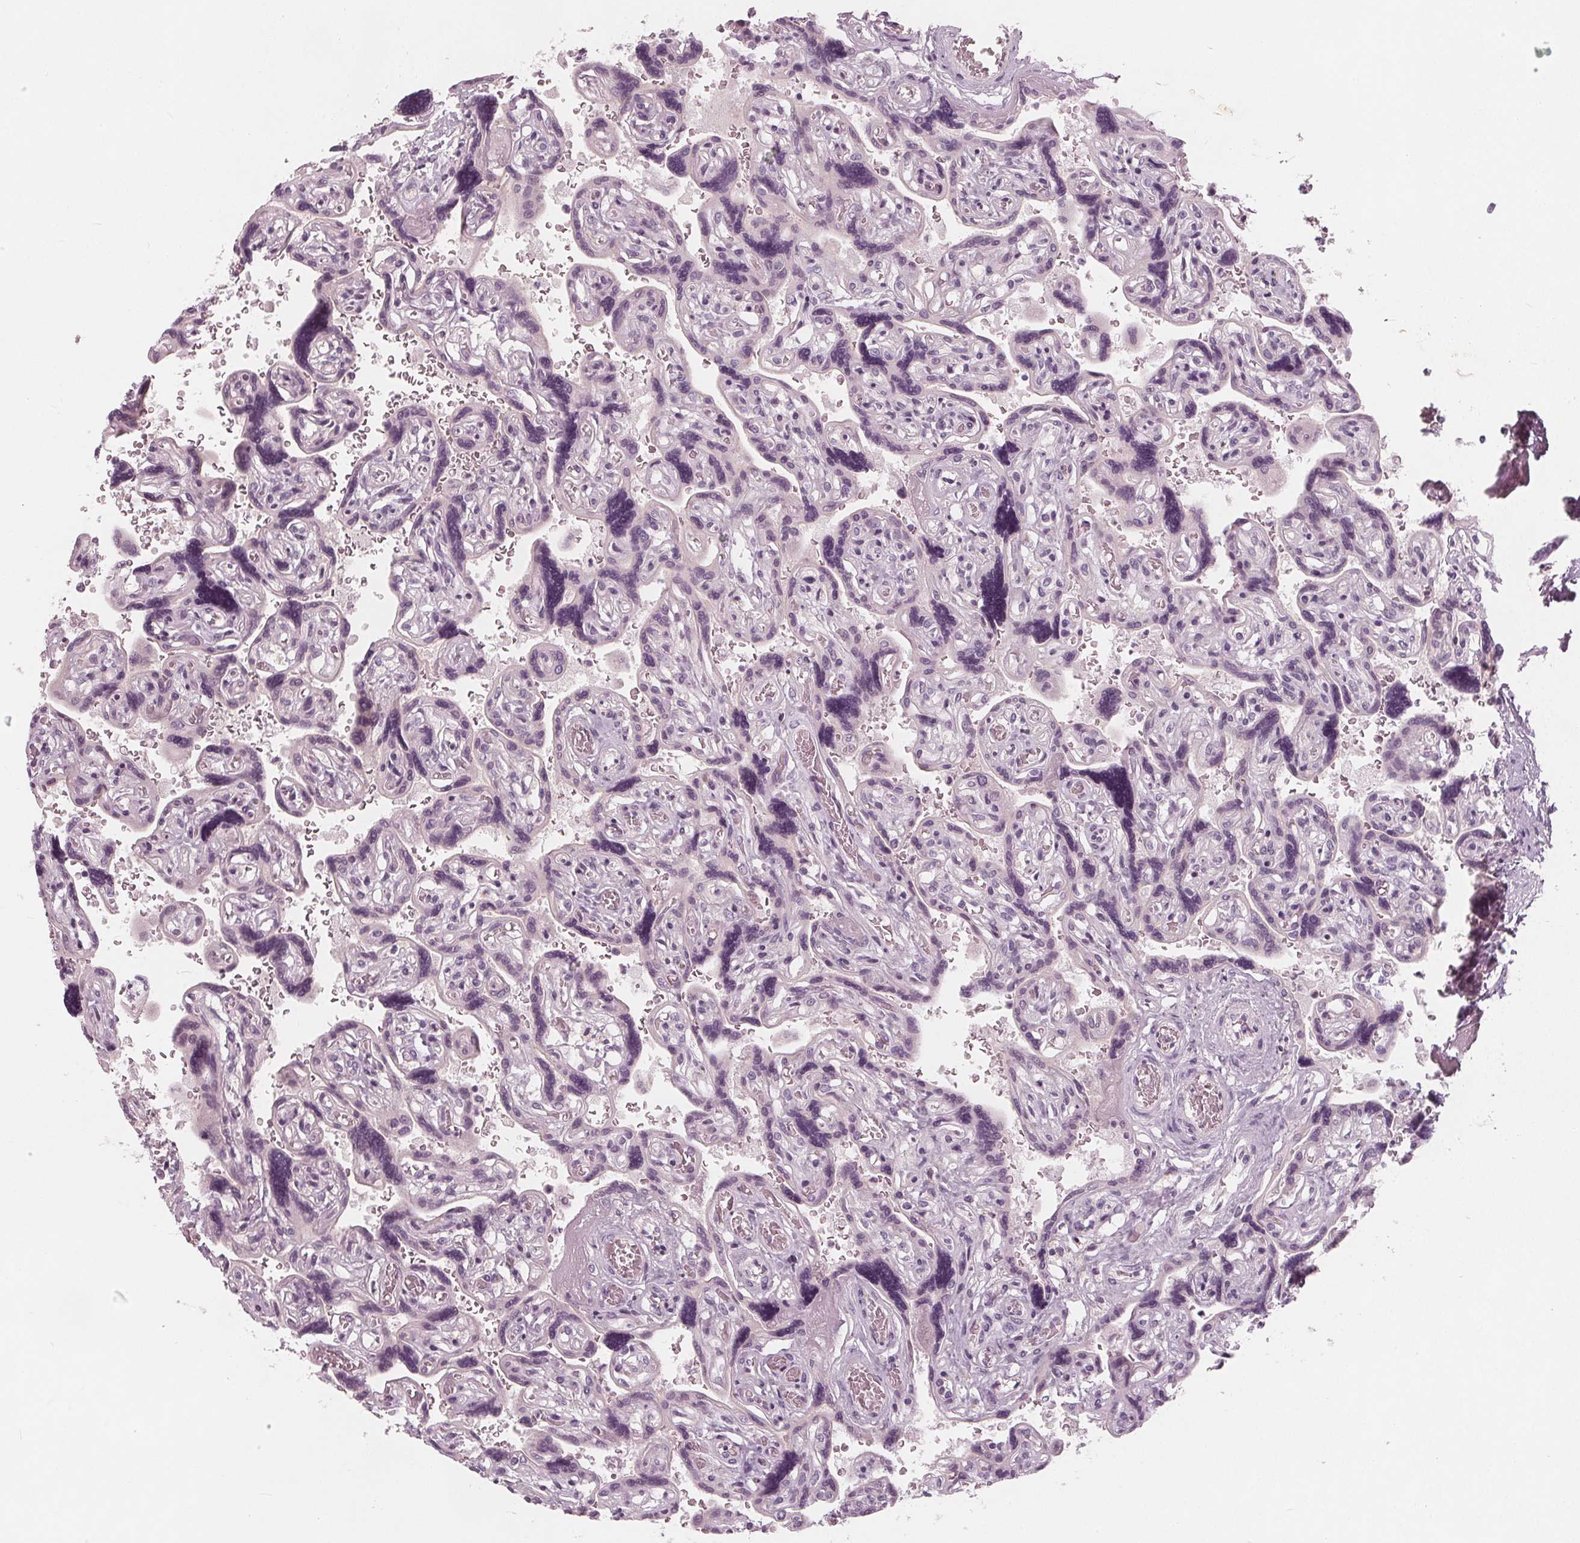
{"staining": {"intensity": "negative", "quantity": "none", "location": "none"}, "tissue": "placenta", "cell_type": "Decidual cells", "image_type": "normal", "snomed": [{"axis": "morphology", "description": "Normal tissue, NOS"}, {"axis": "topography", "description": "Placenta"}], "caption": "IHC of benign placenta shows no positivity in decidual cells.", "gene": "SAT2", "patient": {"sex": "female", "age": 32}}